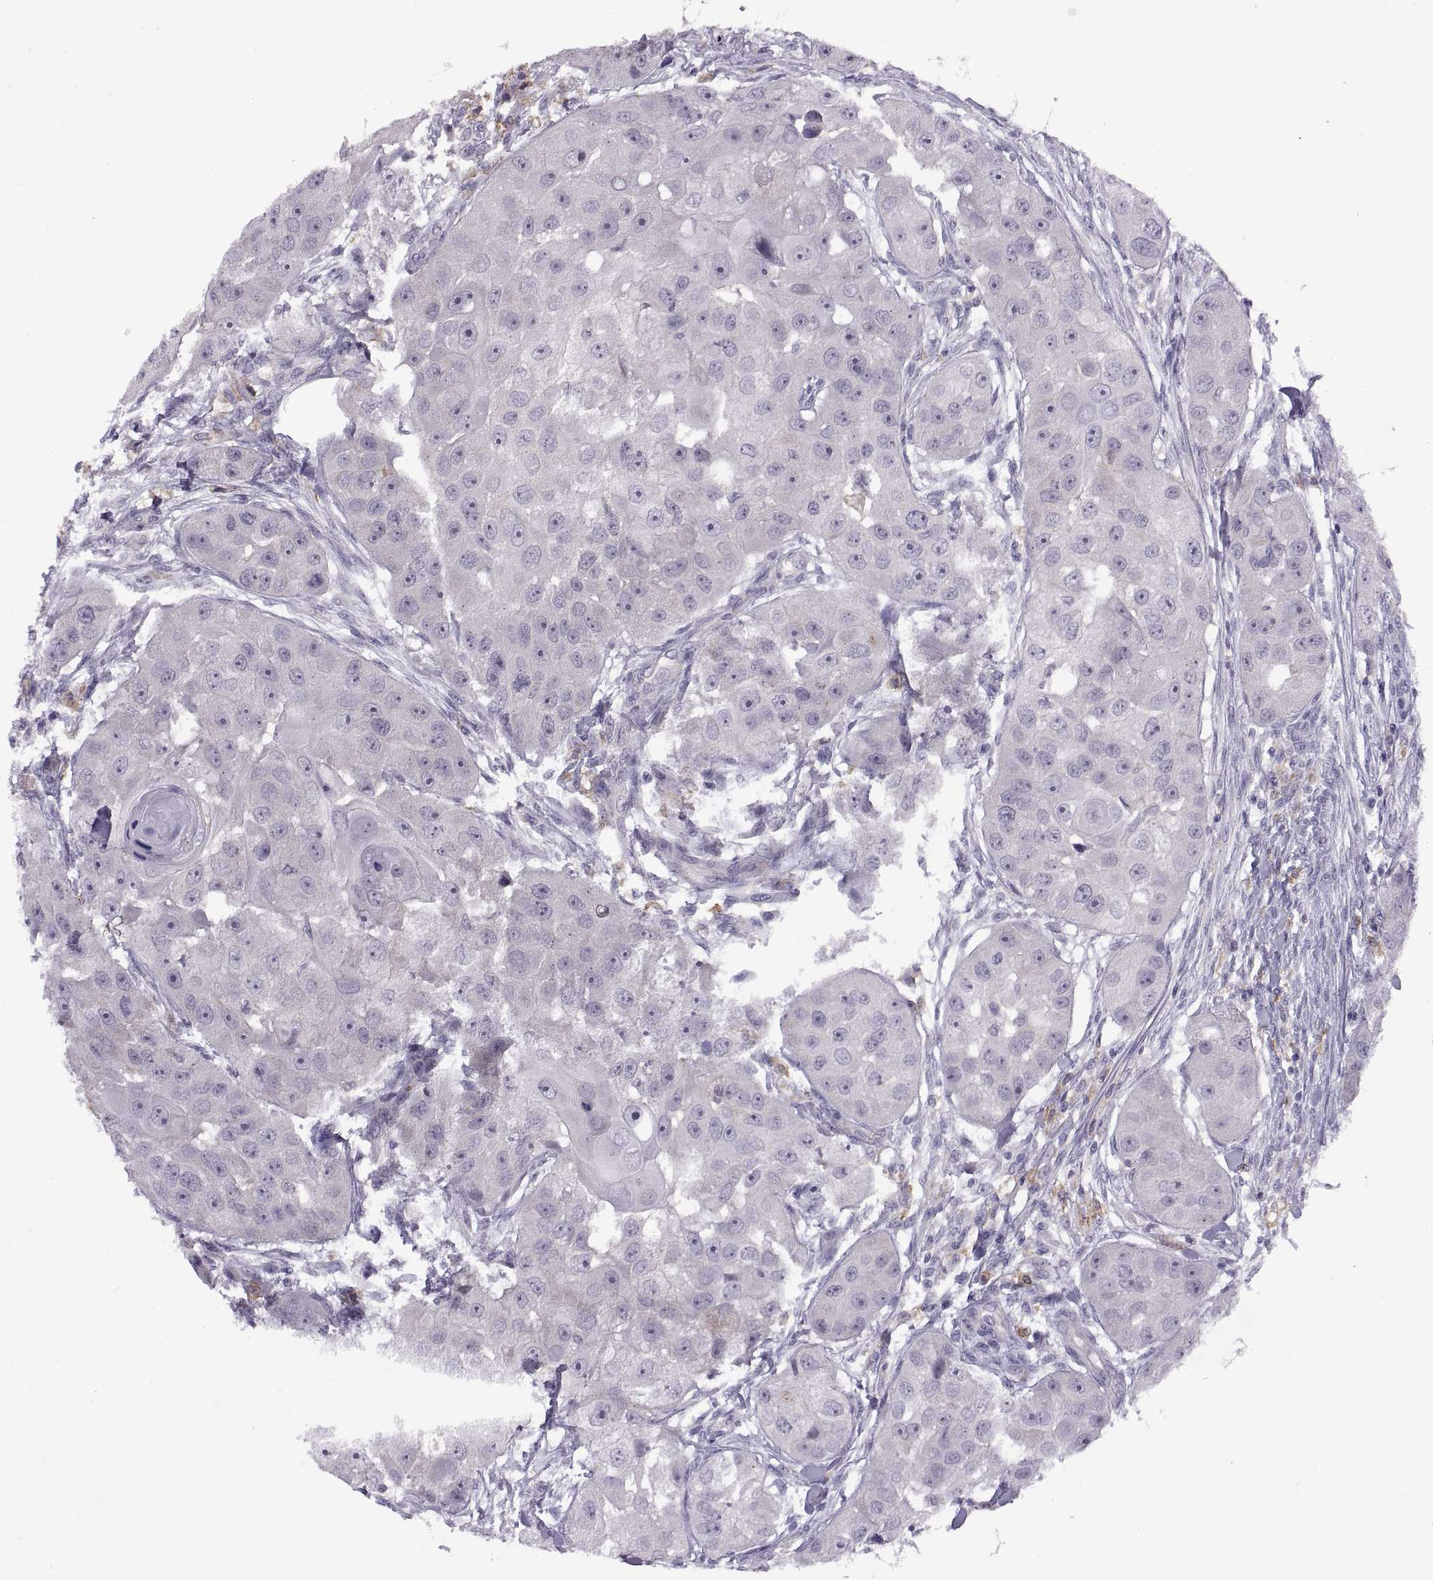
{"staining": {"intensity": "negative", "quantity": "none", "location": "none"}, "tissue": "head and neck cancer", "cell_type": "Tumor cells", "image_type": "cancer", "snomed": [{"axis": "morphology", "description": "Squamous cell carcinoma, NOS"}, {"axis": "topography", "description": "Head-Neck"}], "caption": "Human head and neck cancer (squamous cell carcinoma) stained for a protein using immunohistochemistry reveals no positivity in tumor cells.", "gene": "MEIOC", "patient": {"sex": "male", "age": 51}}